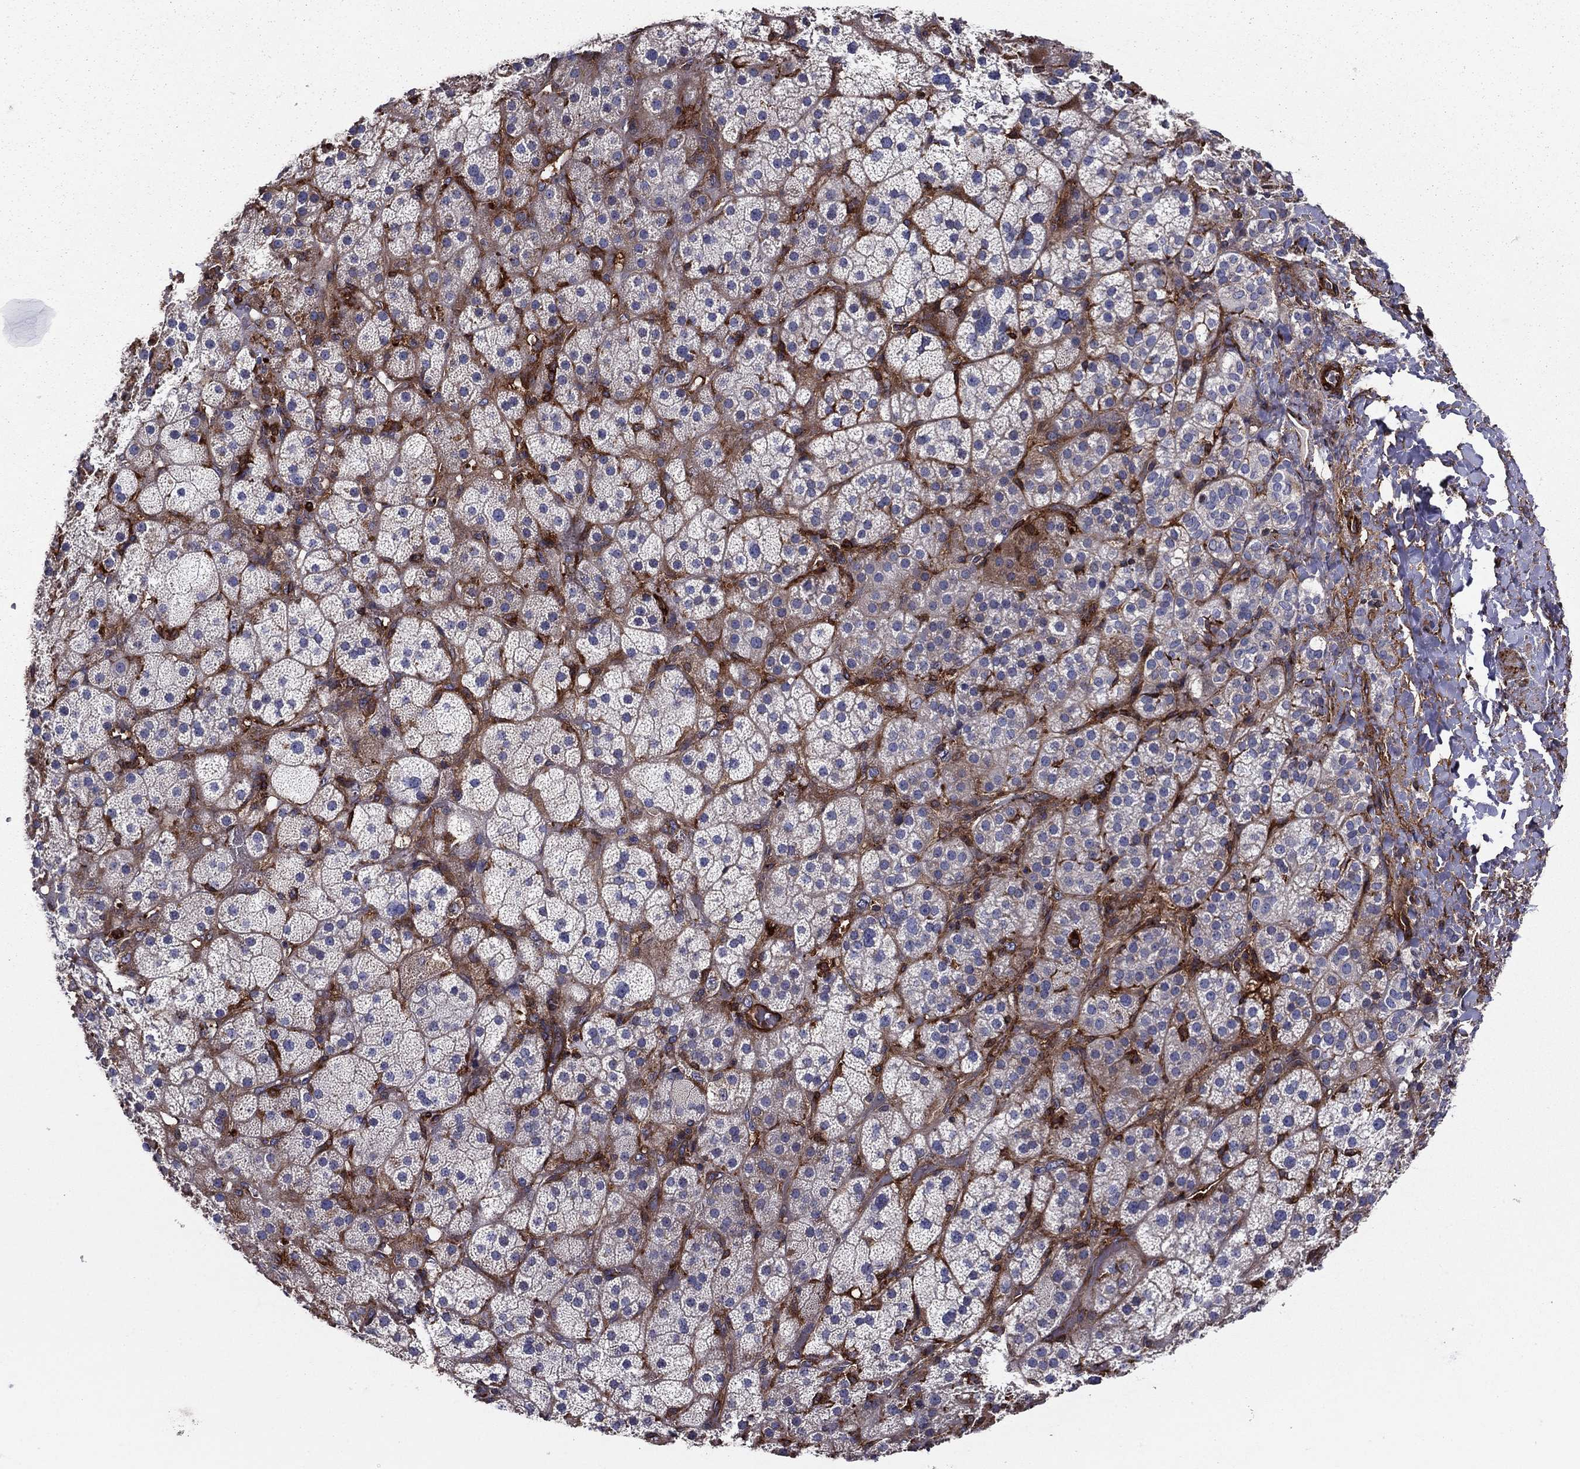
{"staining": {"intensity": "negative", "quantity": "none", "location": "none"}, "tissue": "adrenal gland", "cell_type": "Glandular cells", "image_type": "normal", "snomed": [{"axis": "morphology", "description": "Normal tissue, NOS"}, {"axis": "topography", "description": "Adrenal gland"}], "caption": "The photomicrograph demonstrates no staining of glandular cells in benign adrenal gland. Nuclei are stained in blue.", "gene": "EHBP1L1", "patient": {"sex": "male", "age": 57}}